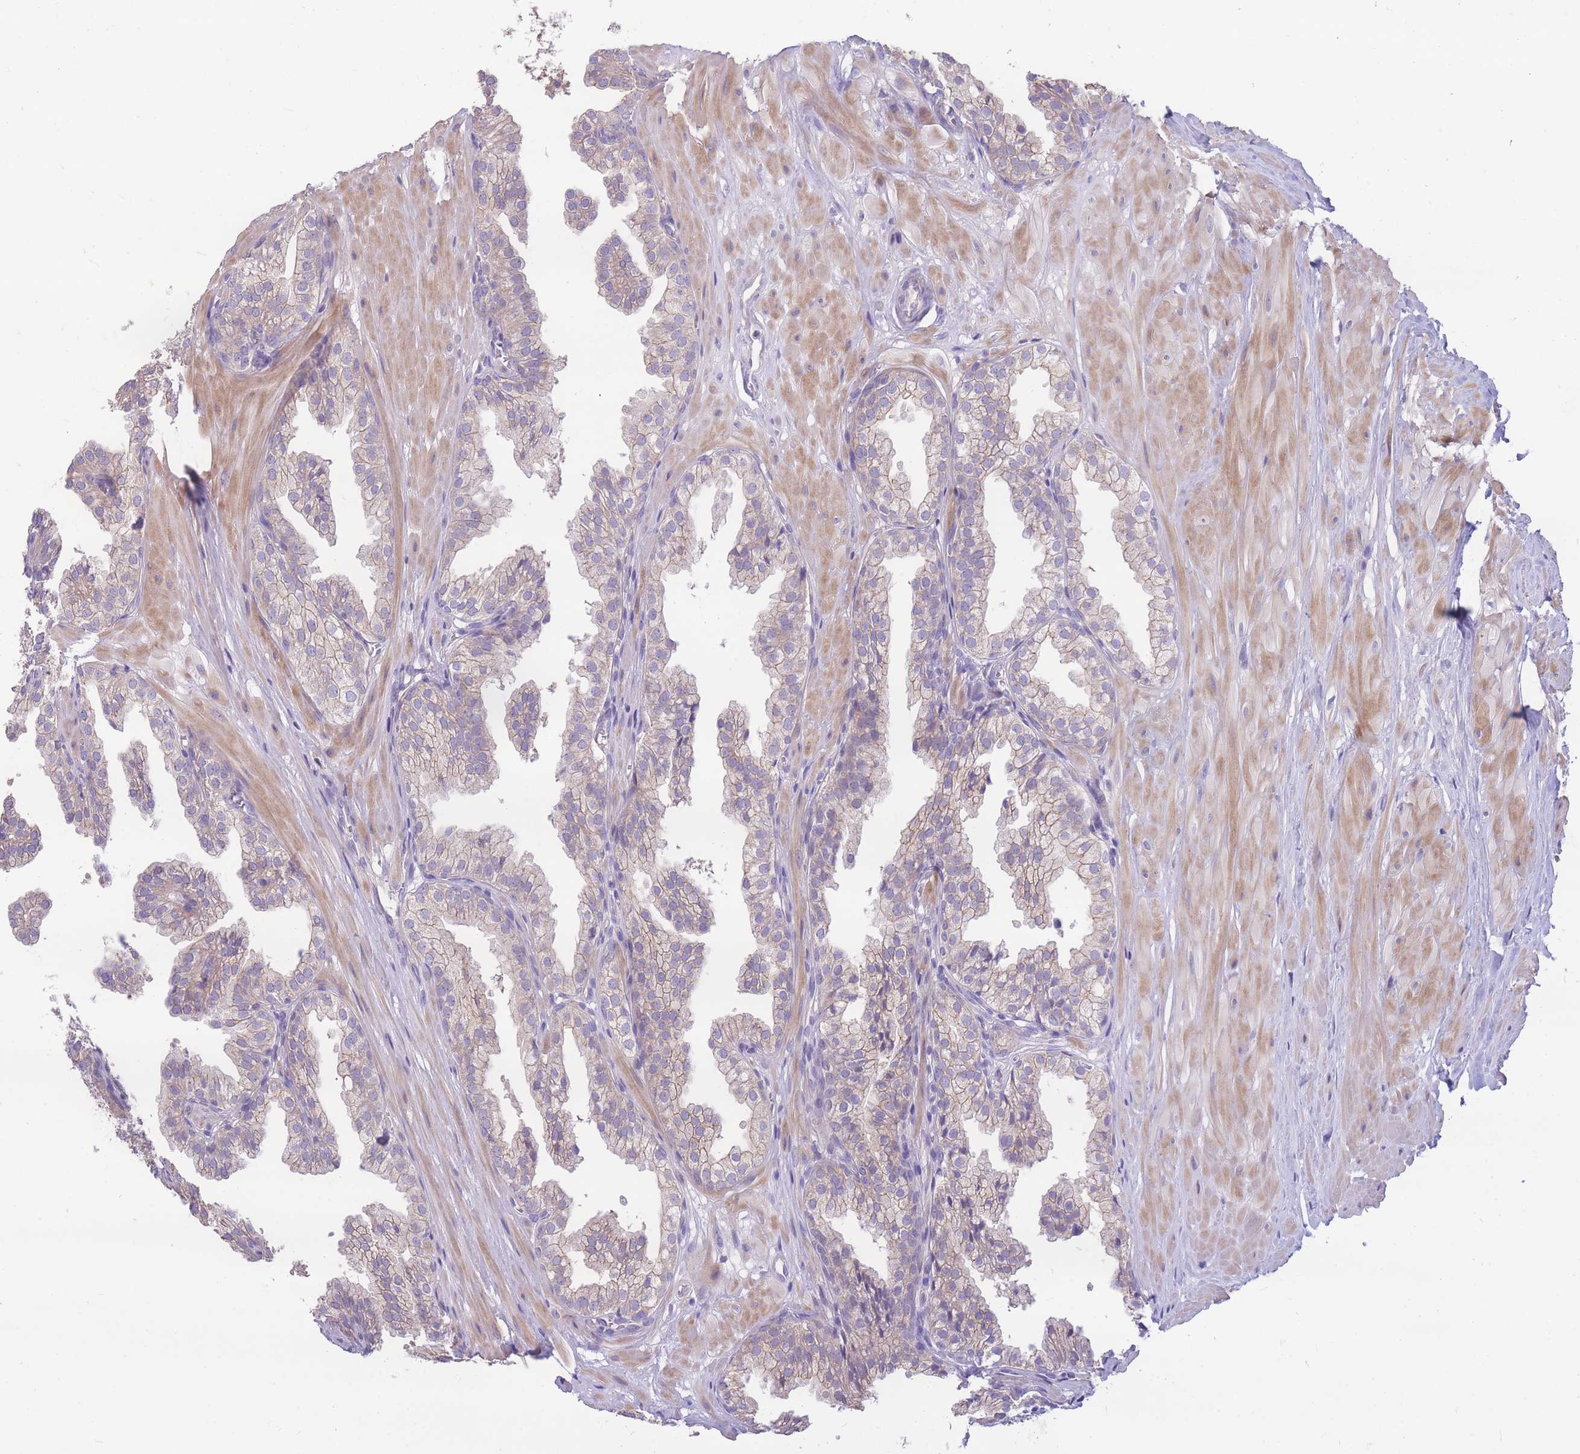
{"staining": {"intensity": "moderate", "quantity": "25%-75%", "location": "cytoplasmic/membranous"}, "tissue": "prostate", "cell_type": "Glandular cells", "image_type": "normal", "snomed": [{"axis": "morphology", "description": "Normal tissue, NOS"}, {"axis": "topography", "description": "Prostate"}, {"axis": "topography", "description": "Peripheral nerve tissue"}], "caption": "Prostate was stained to show a protein in brown. There is medium levels of moderate cytoplasmic/membranous expression in about 25%-75% of glandular cells. (IHC, brightfield microscopy, high magnification).", "gene": "OR5T1", "patient": {"sex": "male", "age": 55}}